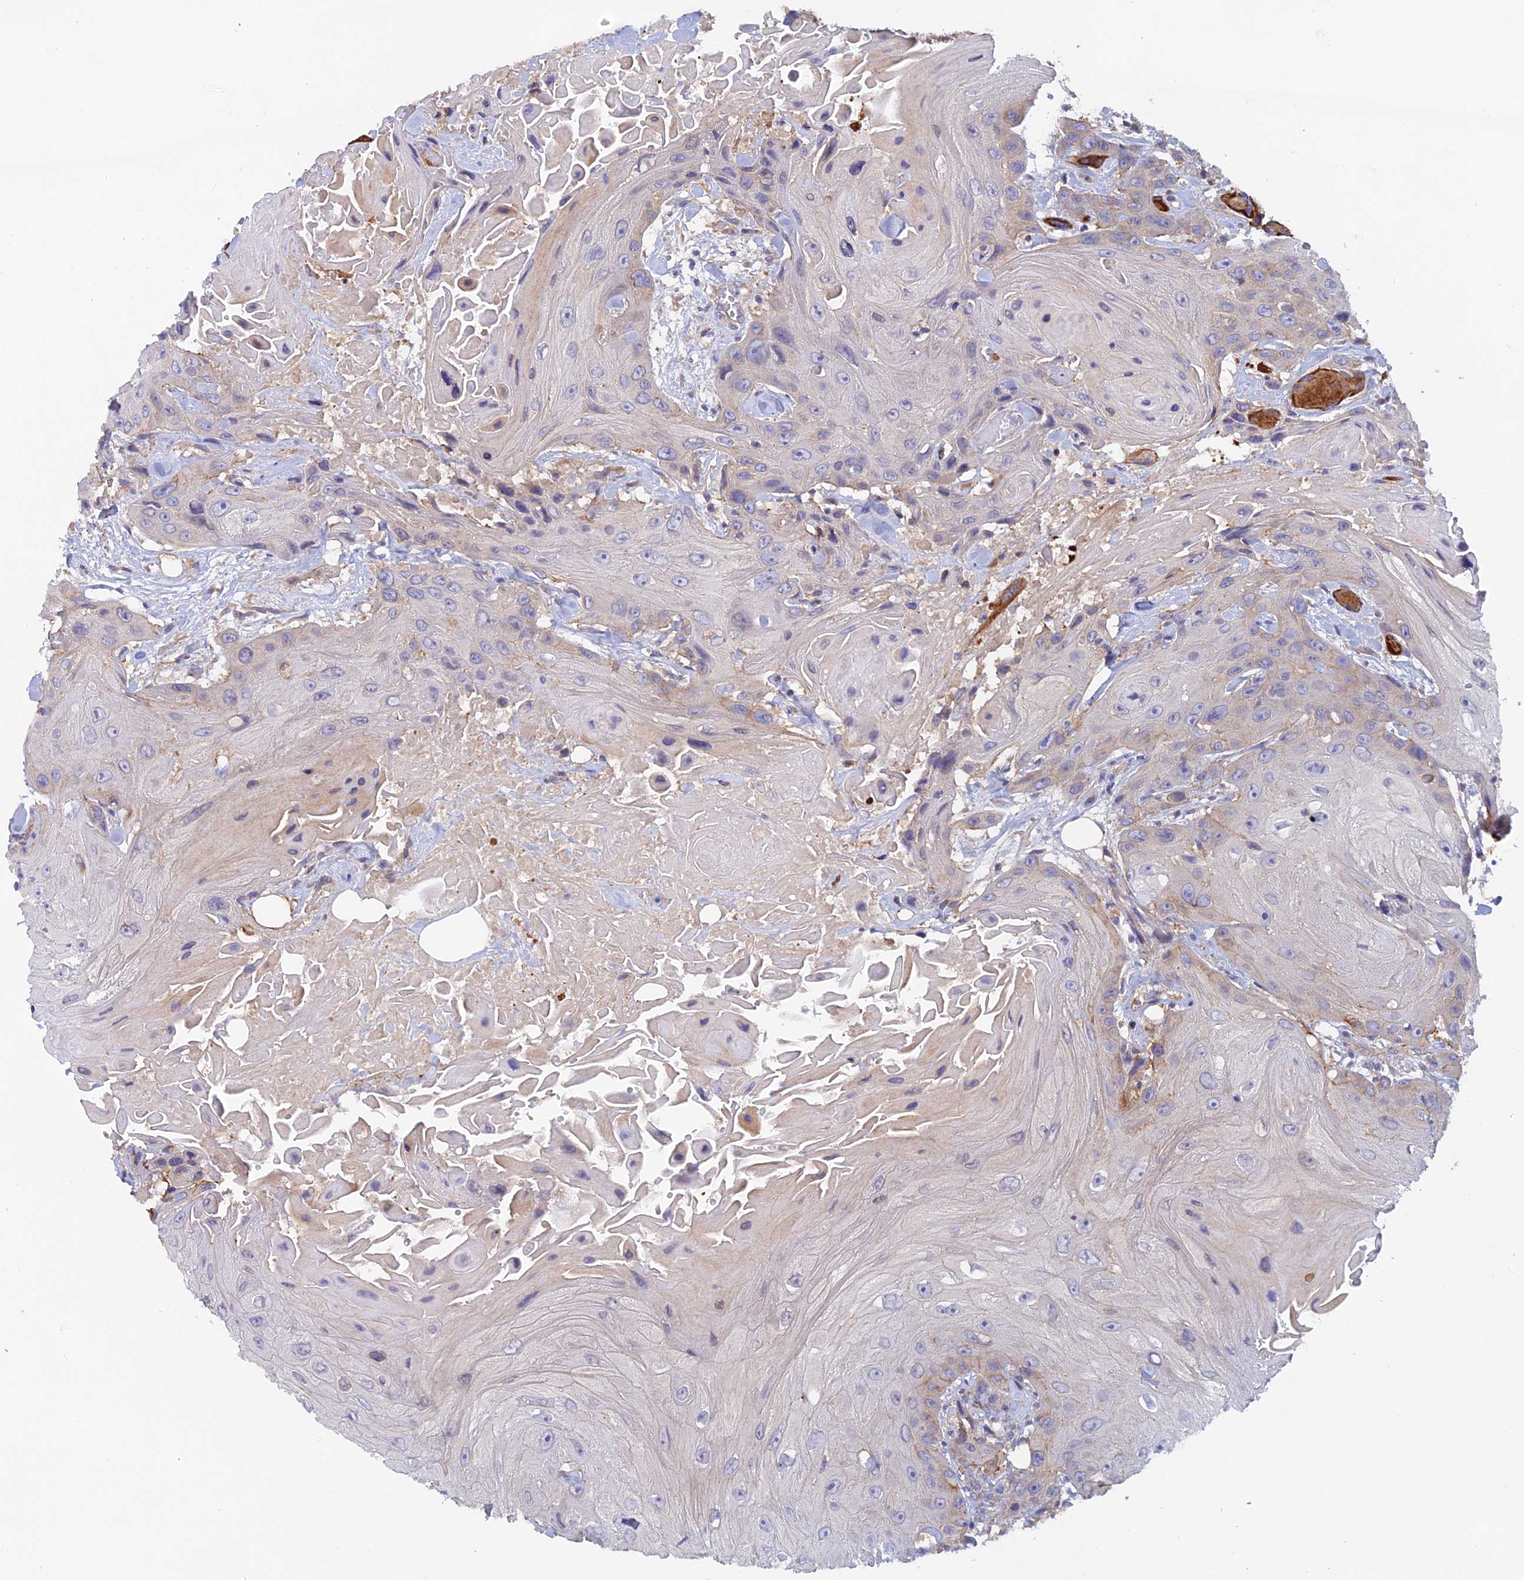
{"staining": {"intensity": "weak", "quantity": "<25%", "location": "cytoplasmic/membranous"}, "tissue": "head and neck cancer", "cell_type": "Tumor cells", "image_type": "cancer", "snomed": [{"axis": "morphology", "description": "Squamous cell carcinoma, NOS"}, {"axis": "topography", "description": "Head-Neck"}], "caption": "Immunohistochemistry (IHC) histopathology image of head and neck cancer (squamous cell carcinoma) stained for a protein (brown), which exhibits no staining in tumor cells. (Immunohistochemistry (IHC), brightfield microscopy, high magnification).", "gene": "FZR1", "patient": {"sex": "male", "age": 81}}